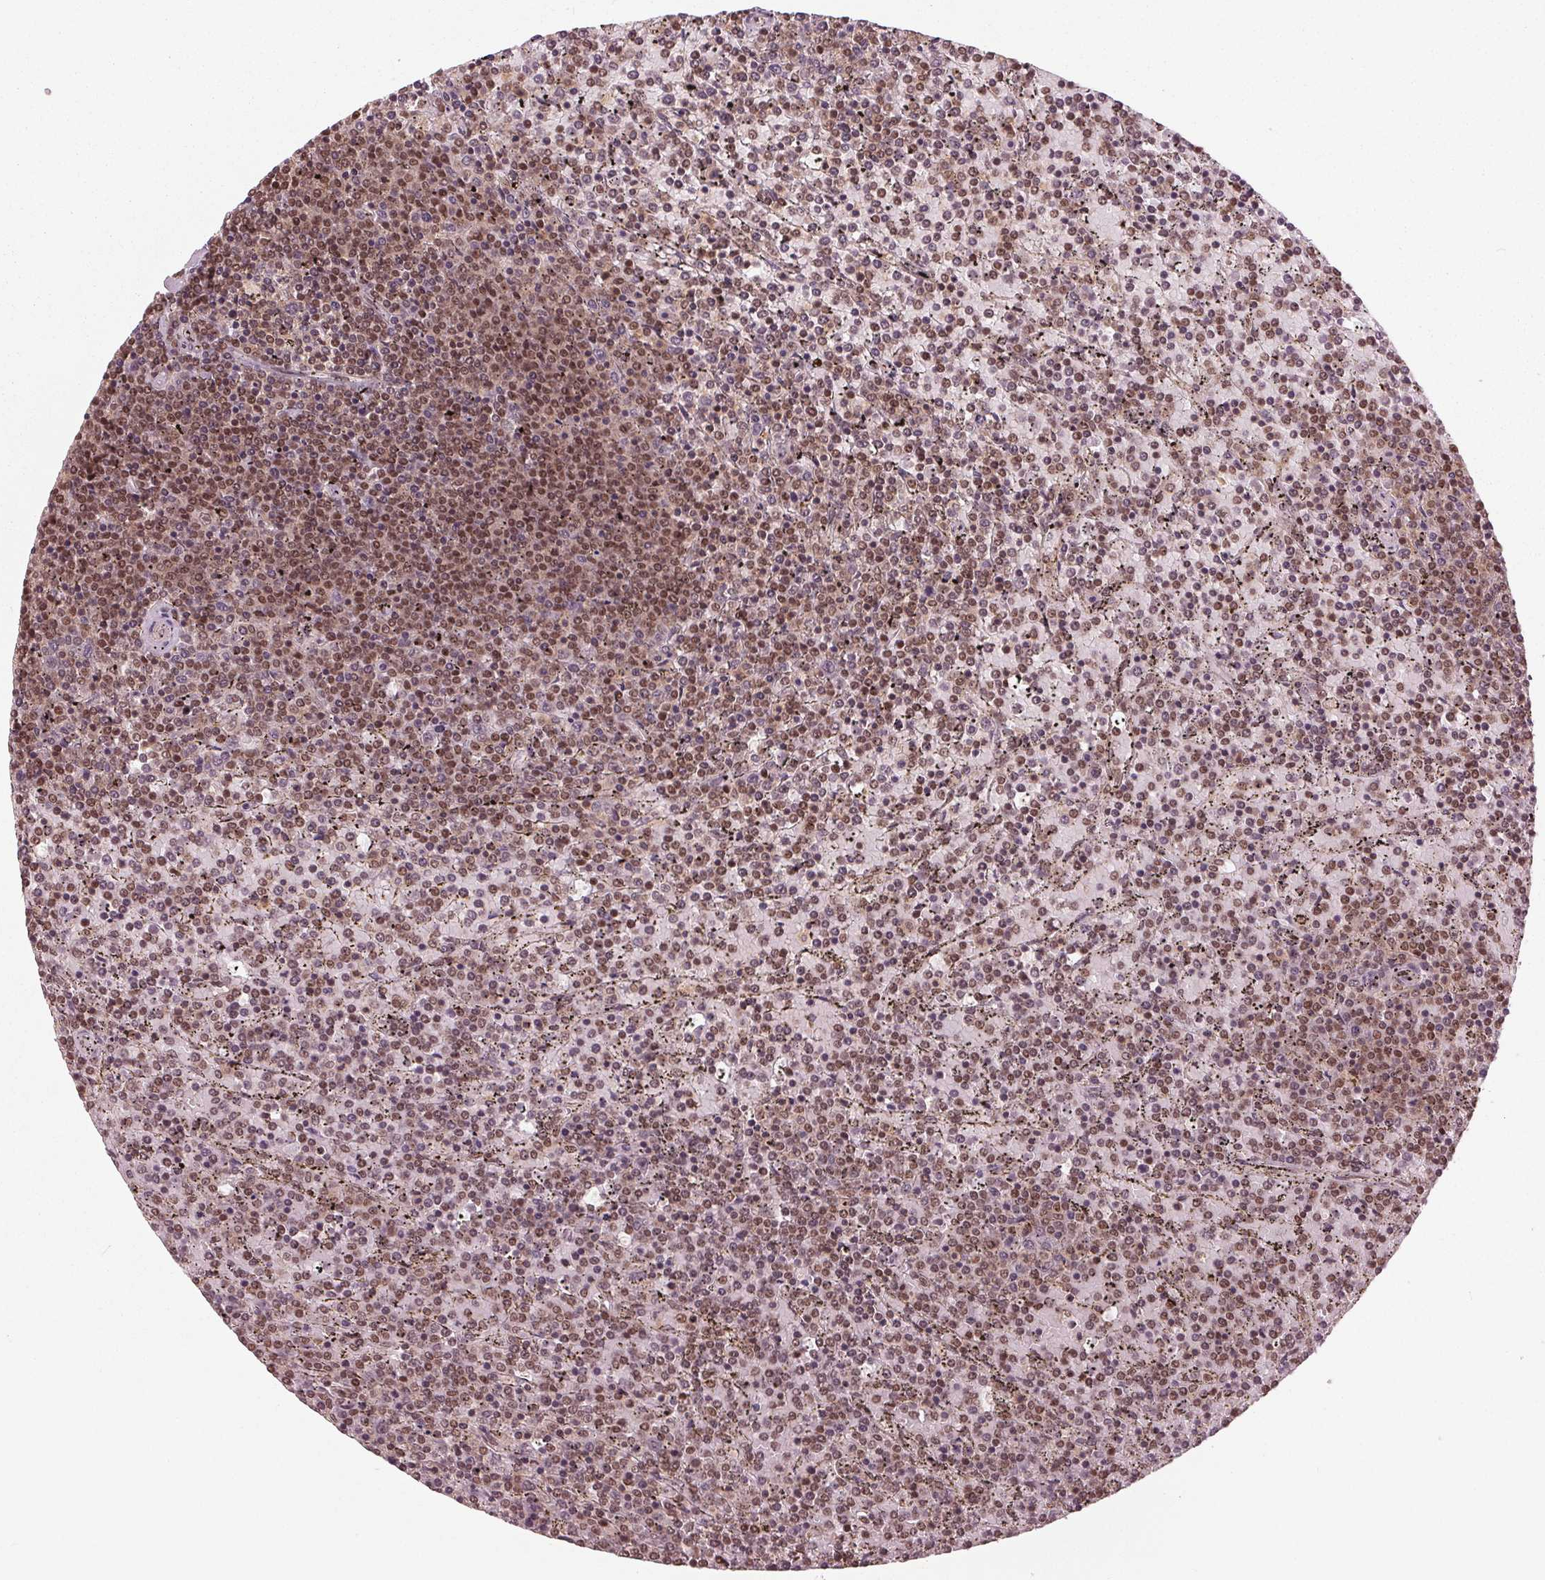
{"staining": {"intensity": "moderate", "quantity": ">75%", "location": "nuclear"}, "tissue": "lymphoma", "cell_type": "Tumor cells", "image_type": "cancer", "snomed": [{"axis": "morphology", "description": "Malignant lymphoma, non-Hodgkin's type, Low grade"}, {"axis": "topography", "description": "Spleen"}], "caption": "Tumor cells reveal moderate nuclear staining in about >75% of cells in lymphoma.", "gene": "LSM2", "patient": {"sex": "female", "age": 77}}